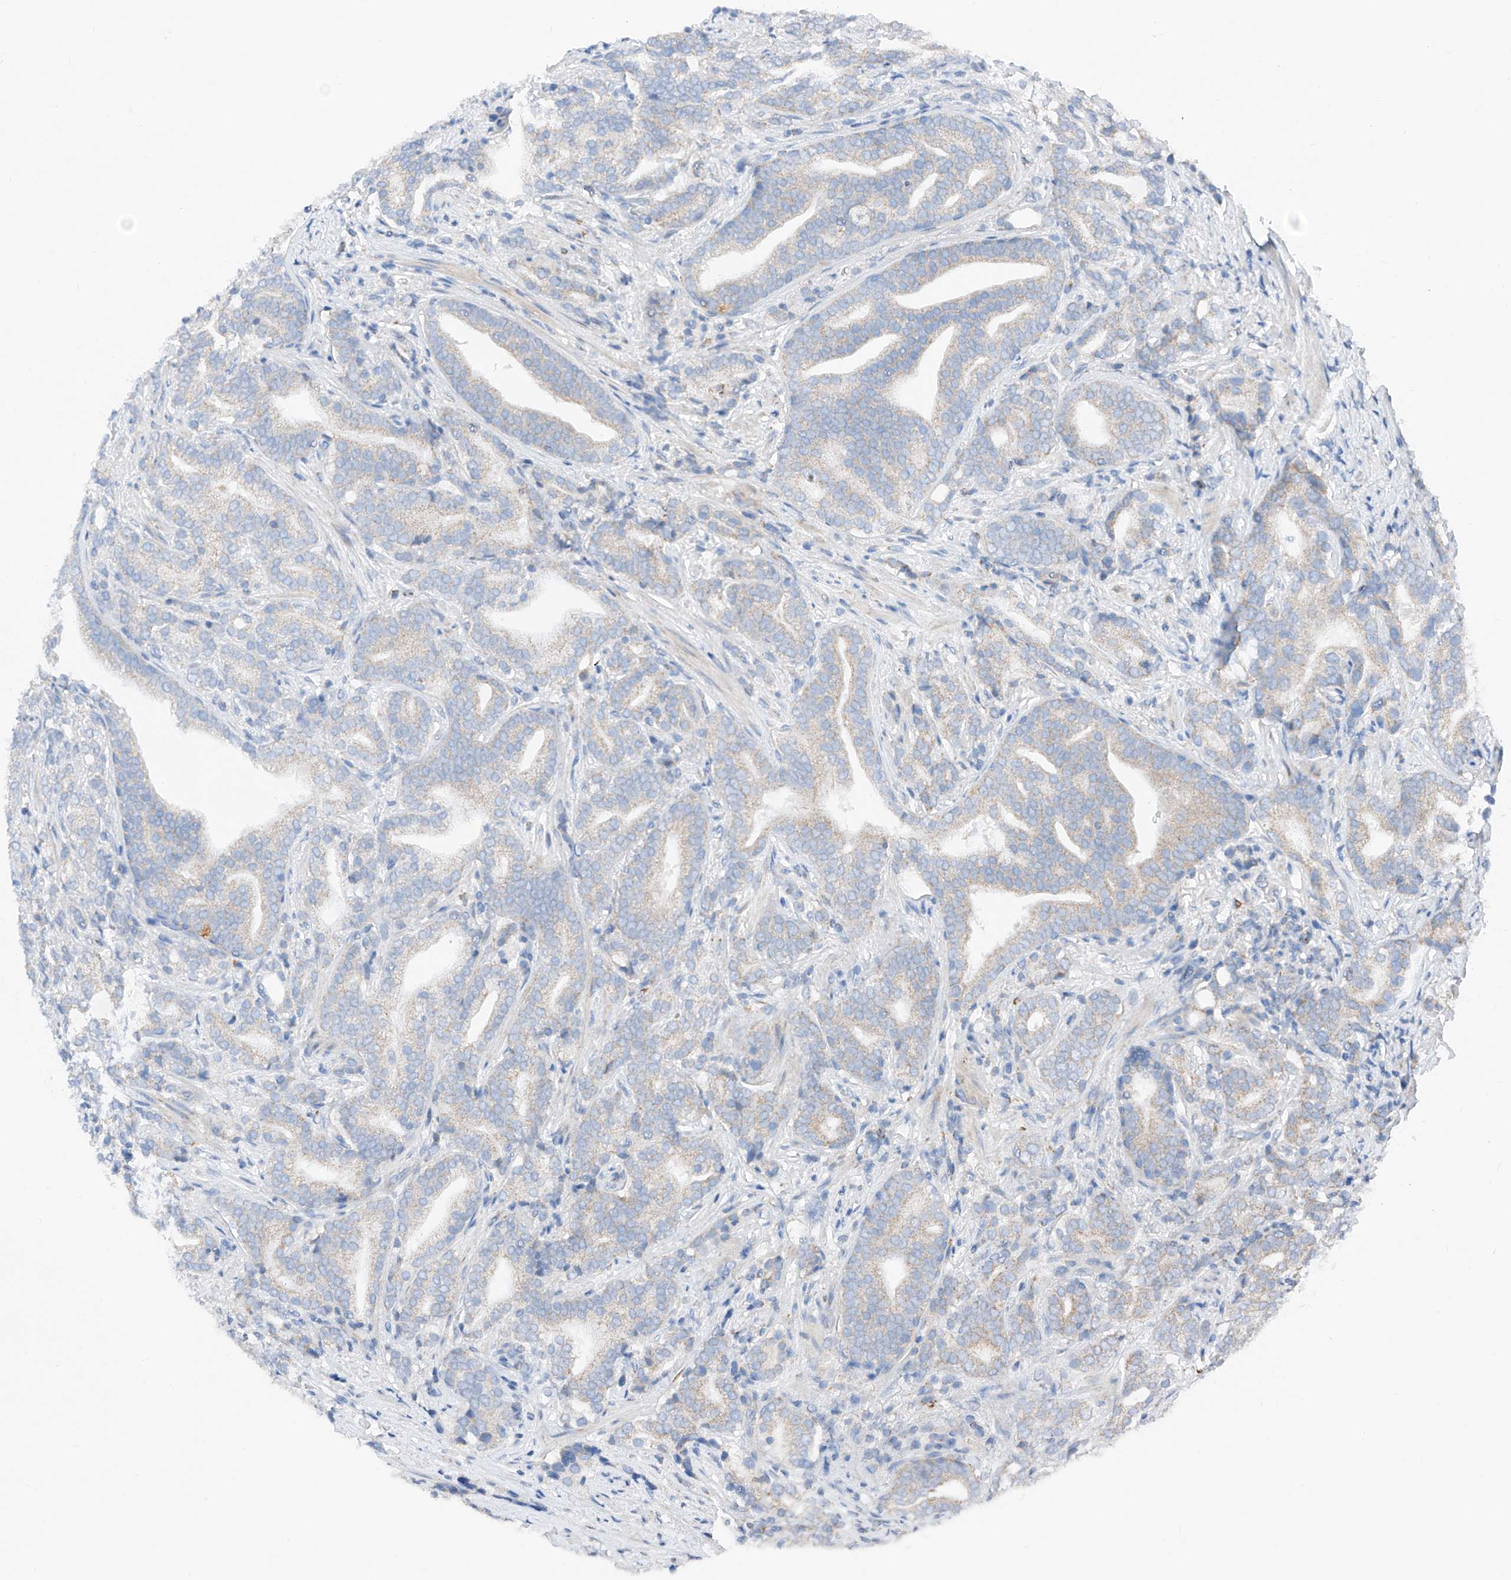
{"staining": {"intensity": "moderate", "quantity": "<25%", "location": "cytoplasmic/membranous"}, "tissue": "prostate cancer", "cell_type": "Tumor cells", "image_type": "cancer", "snomed": [{"axis": "morphology", "description": "Adenocarcinoma, High grade"}, {"axis": "topography", "description": "Prostate"}], "caption": "Prostate cancer tissue displays moderate cytoplasmic/membranous expression in approximately <25% of tumor cells", "gene": "MRAP", "patient": {"sex": "male", "age": 57}}